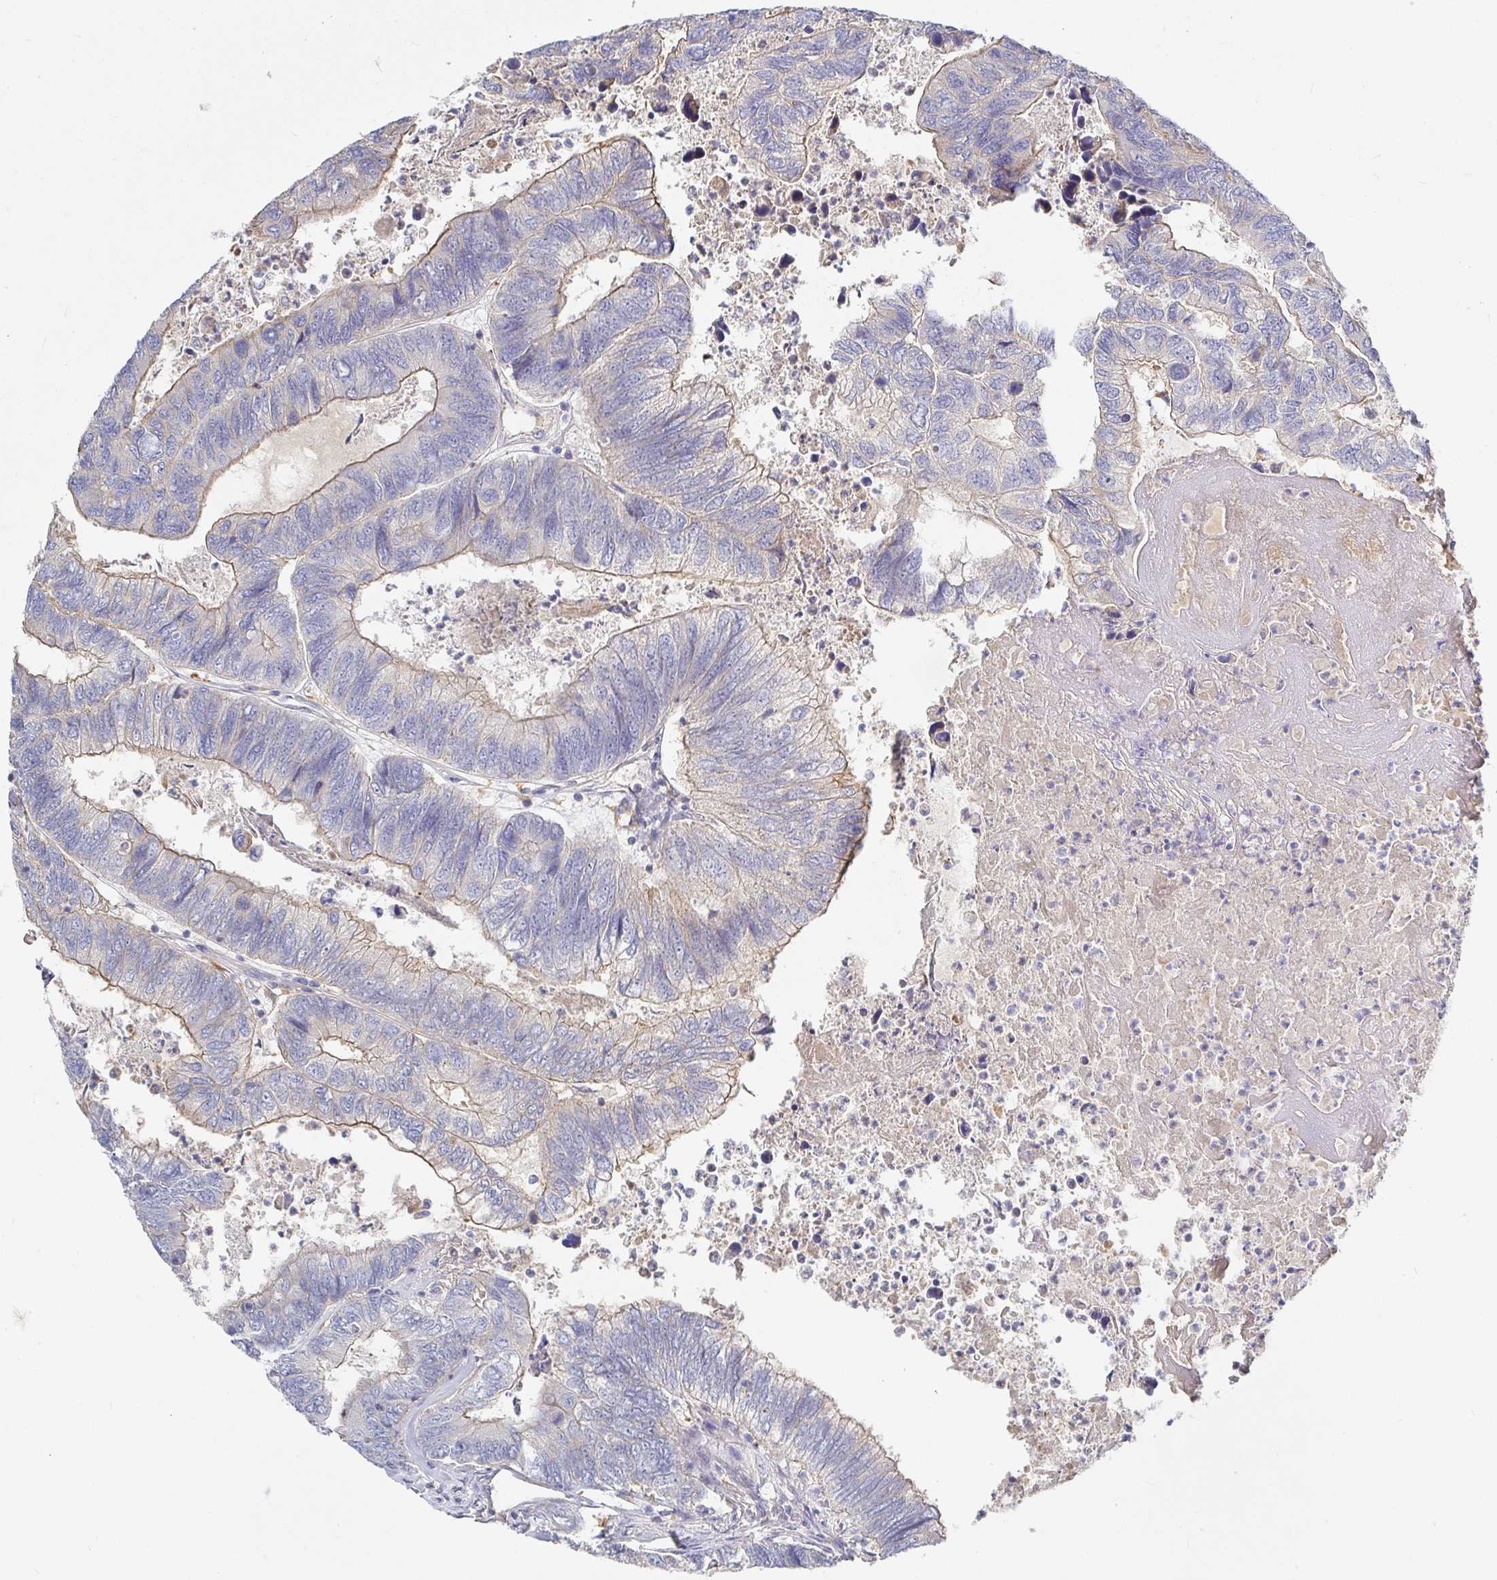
{"staining": {"intensity": "weak", "quantity": "25%-75%", "location": "cytoplasmic/membranous"}, "tissue": "colorectal cancer", "cell_type": "Tumor cells", "image_type": "cancer", "snomed": [{"axis": "morphology", "description": "Adenocarcinoma, NOS"}, {"axis": "topography", "description": "Colon"}], "caption": "Approximately 25%-75% of tumor cells in colorectal cancer show weak cytoplasmic/membranous protein positivity as visualized by brown immunohistochemical staining.", "gene": "IRAK2", "patient": {"sex": "female", "age": 67}}